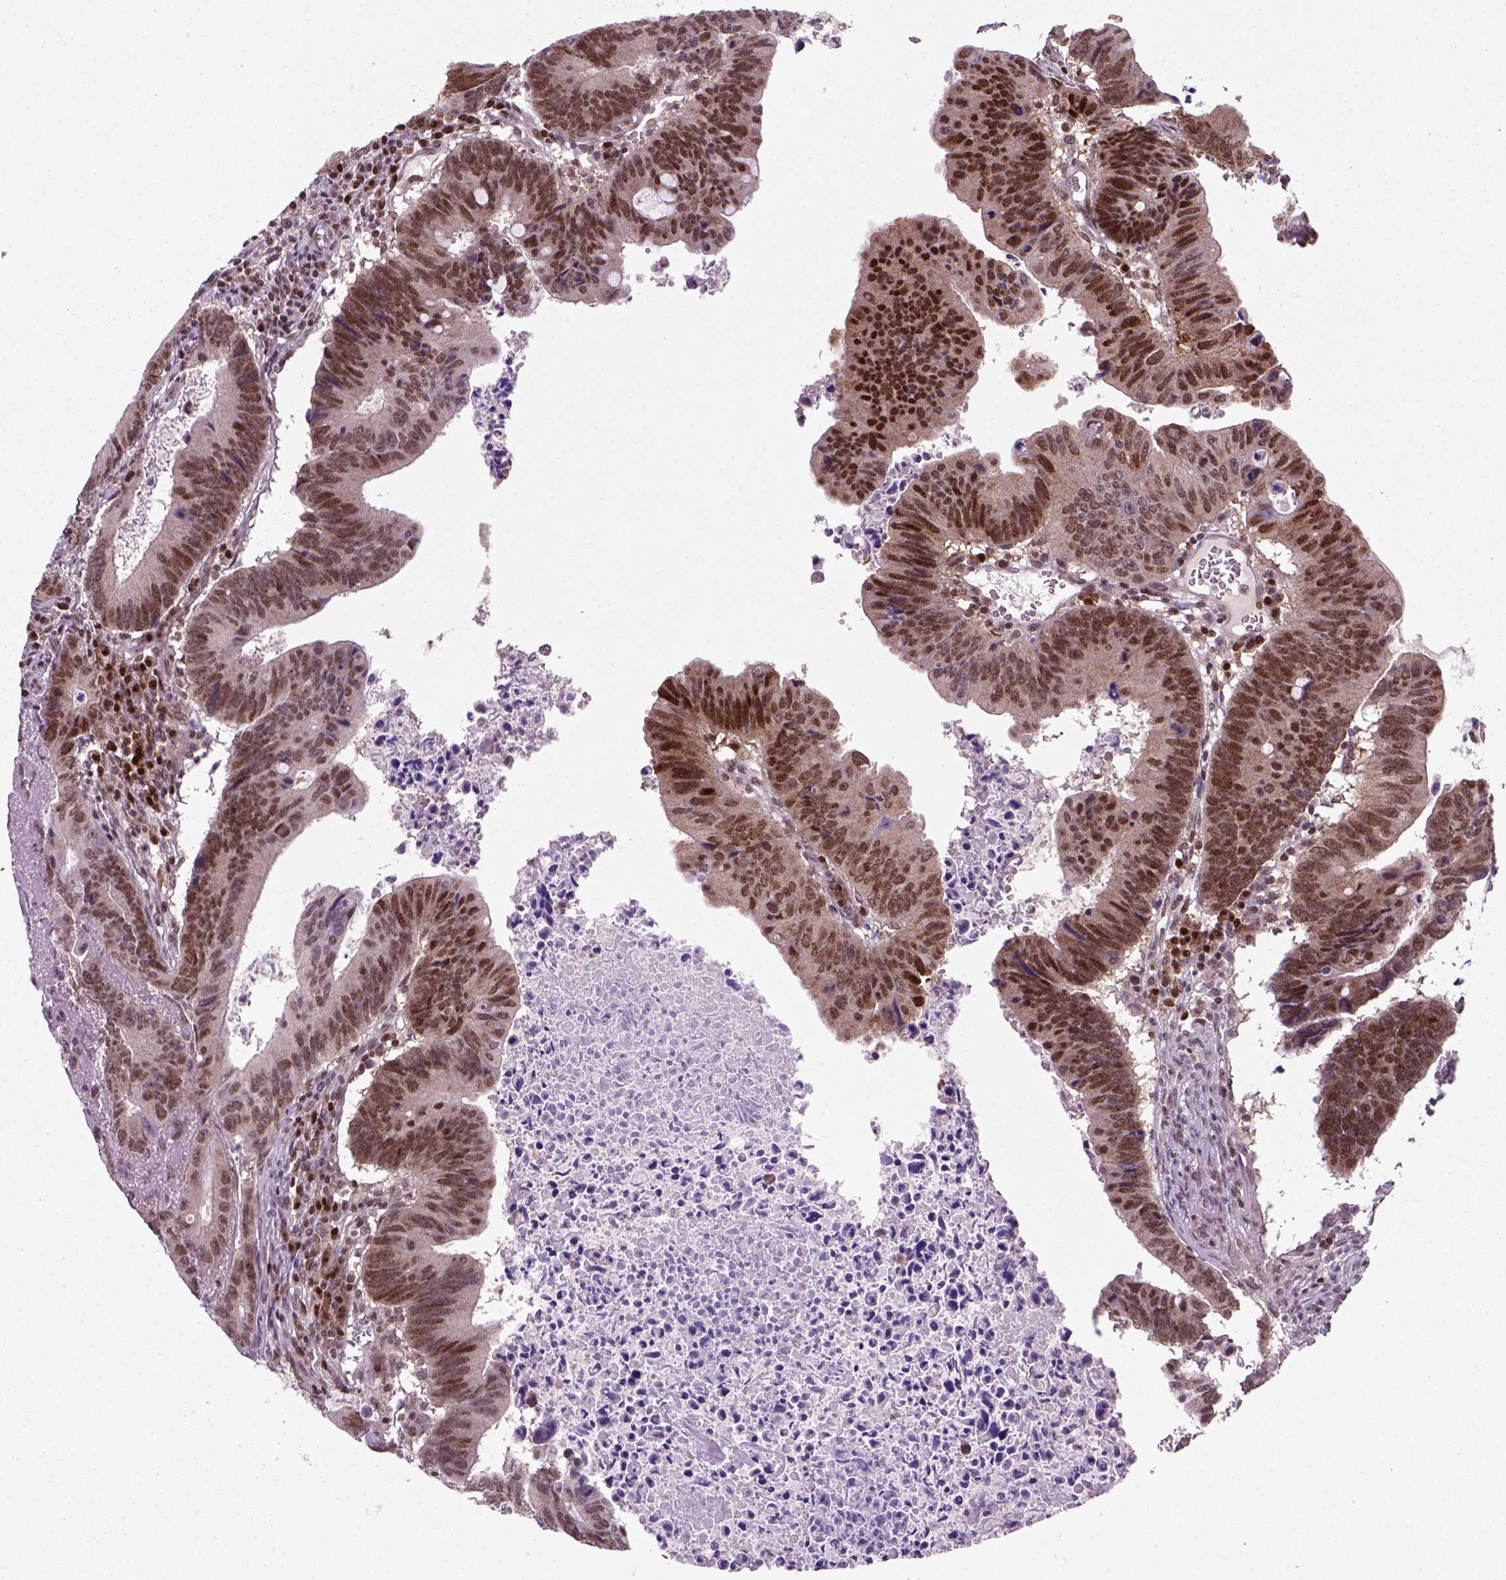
{"staining": {"intensity": "moderate", "quantity": ">75%", "location": "nuclear"}, "tissue": "colorectal cancer", "cell_type": "Tumor cells", "image_type": "cancer", "snomed": [{"axis": "morphology", "description": "Adenocarcinoma, NOS"}, {"axis": "topography", "description": "Colon"}], "caption": "Colorectal cancer tissue demonstrates moderate nuclear positivity in about >75% of tumor cells, visualized by immunohistochemistry.", "gene": "MGMT", "patient": {"sex": "female", "age": 87}}